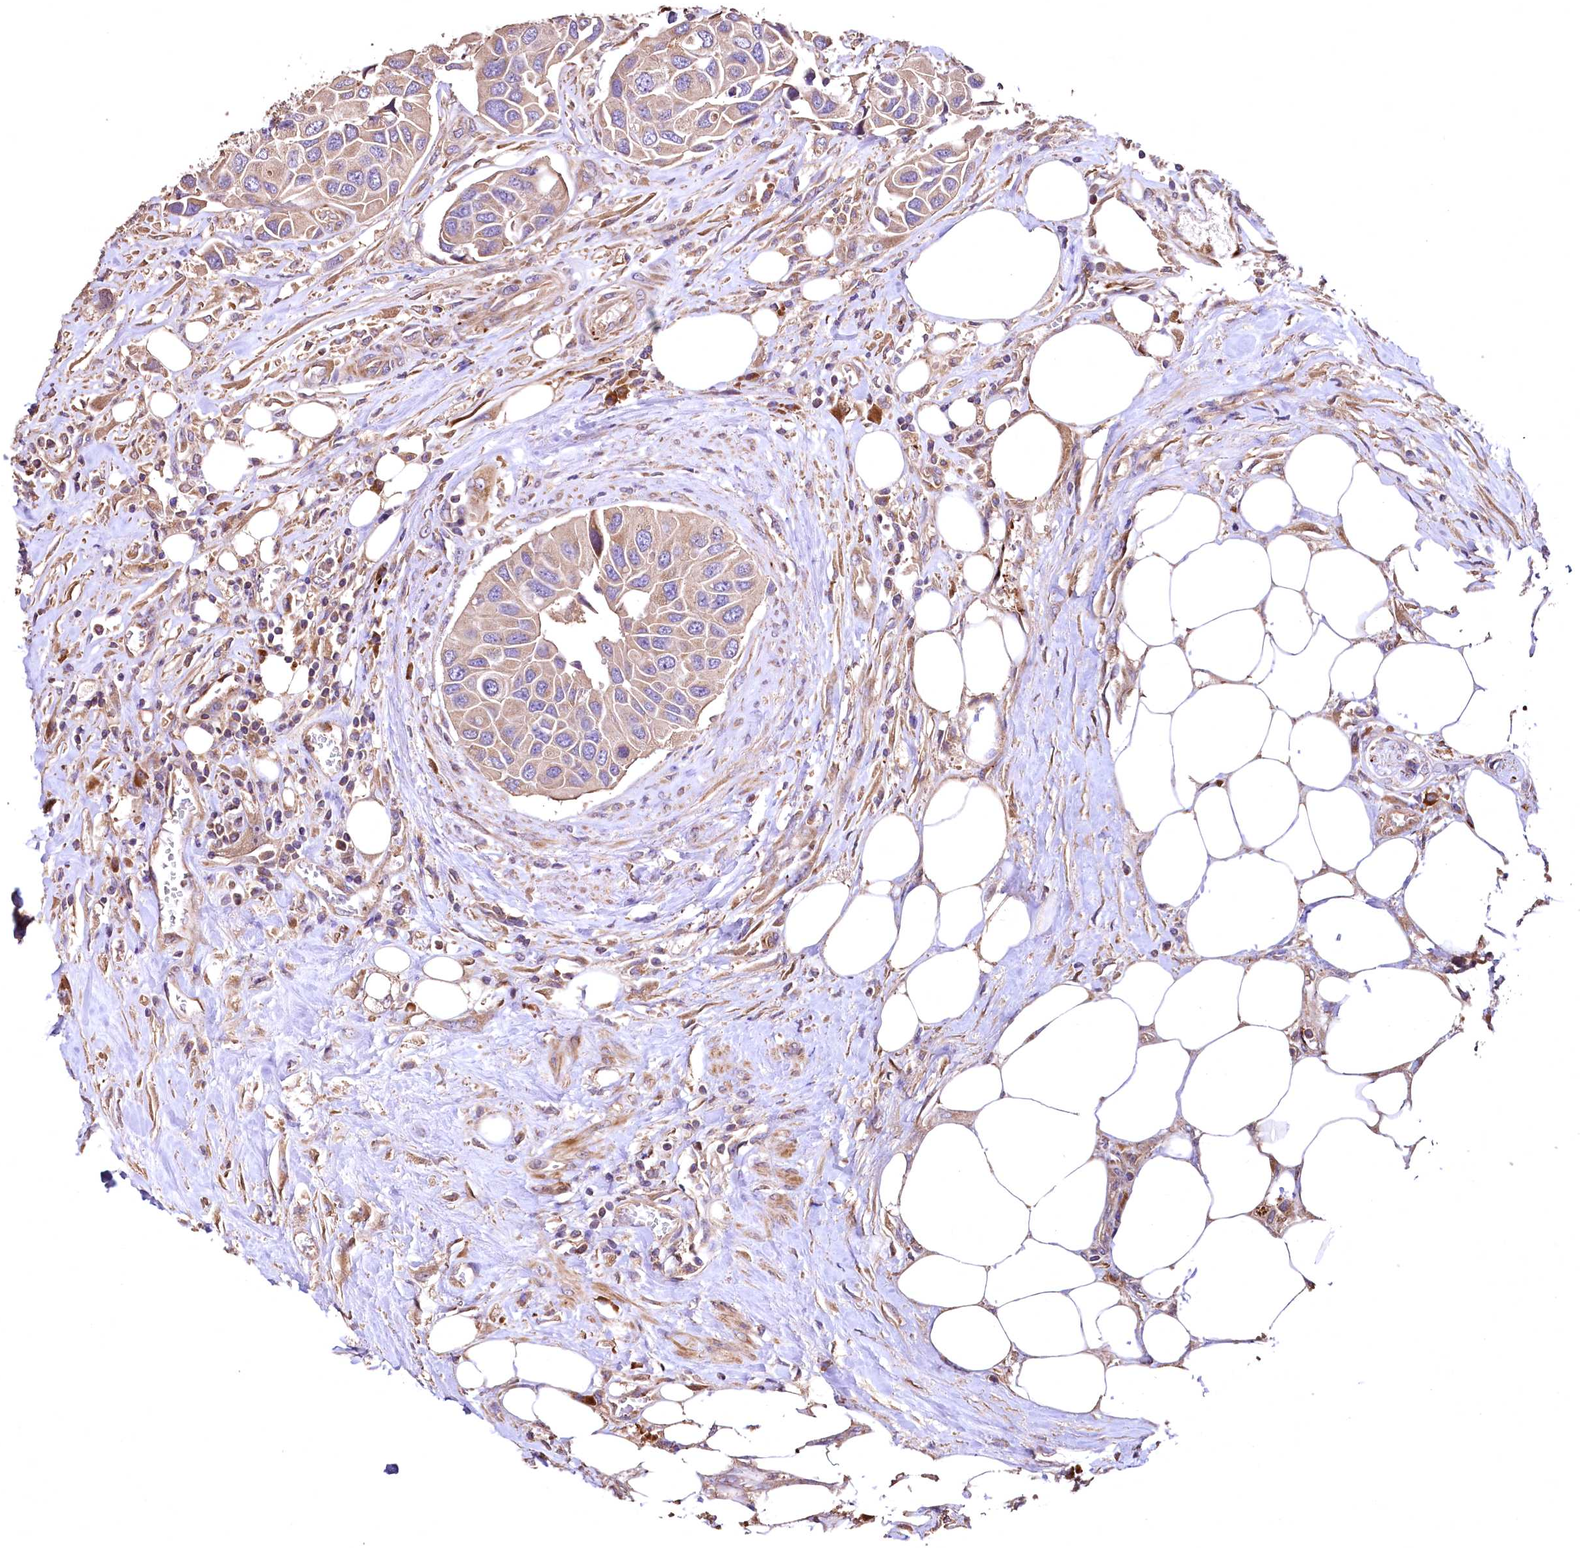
{"staining": {"intensity": "moderate", "quantity": ">75%", "location": "cytoplasmic/membranous"}, "tissue": "urothelial cancer", "cell_type": "Tumor cells", "image_type": "cancer", "snomed": [{"axis": "morphology", "description": "Urothelial carcinoma, High grade"}, {"axis": "topography", "description": "Urinary bladder"}], "caption": "Protein positivity by immunohistochemistry (IHC) displays moderate cytoplasmic/membranous expression in about >75% of tumor cells in urothelial carcinoma (high-grade).", "gene": "RASSF1", "patient": {"sex": "male", "age": 74}}